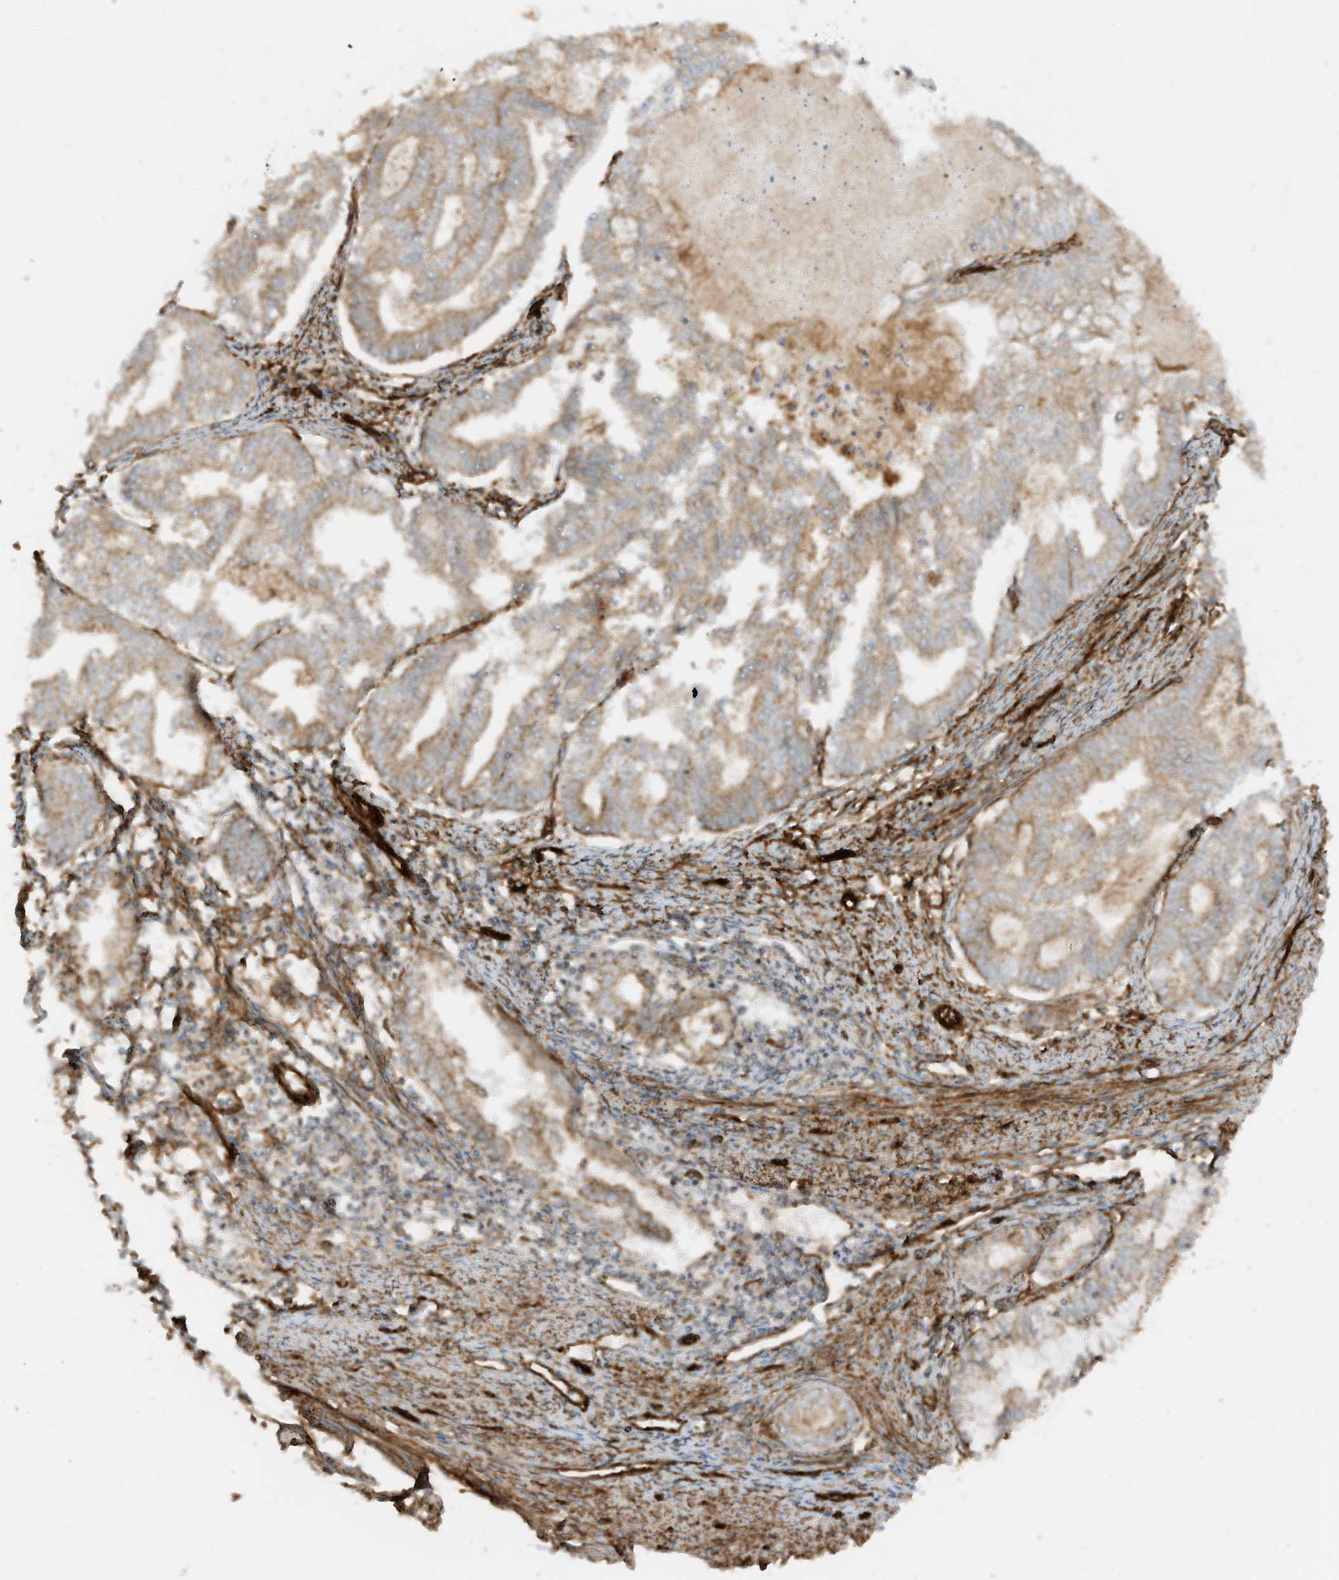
{"staining": {"intensity": "weak", "quantity": ">75%", "location": "cytoplasmic/membranous"}, "tissue": "endometrial cancer", "cell_type": "Tumor cells", "image_type": "cancer", "snomed": [{"axis": "morphology", "description": "Adenocarcinoma, NOS"}, {"axis": "topography", "description": "Endometrium"}], "caption": "Protein staining by IHC displays weak cytoplasmic/membranous expression in approximately >75% of tumor cells in endometrial cancer (adenocarcinoma). (DAB (3,3'-diaminobenzidine) = brown stain, brightfield microscopy at high magnification).", "gene": "ABCB7", "patient": {"sex": "female", "age": 79}}